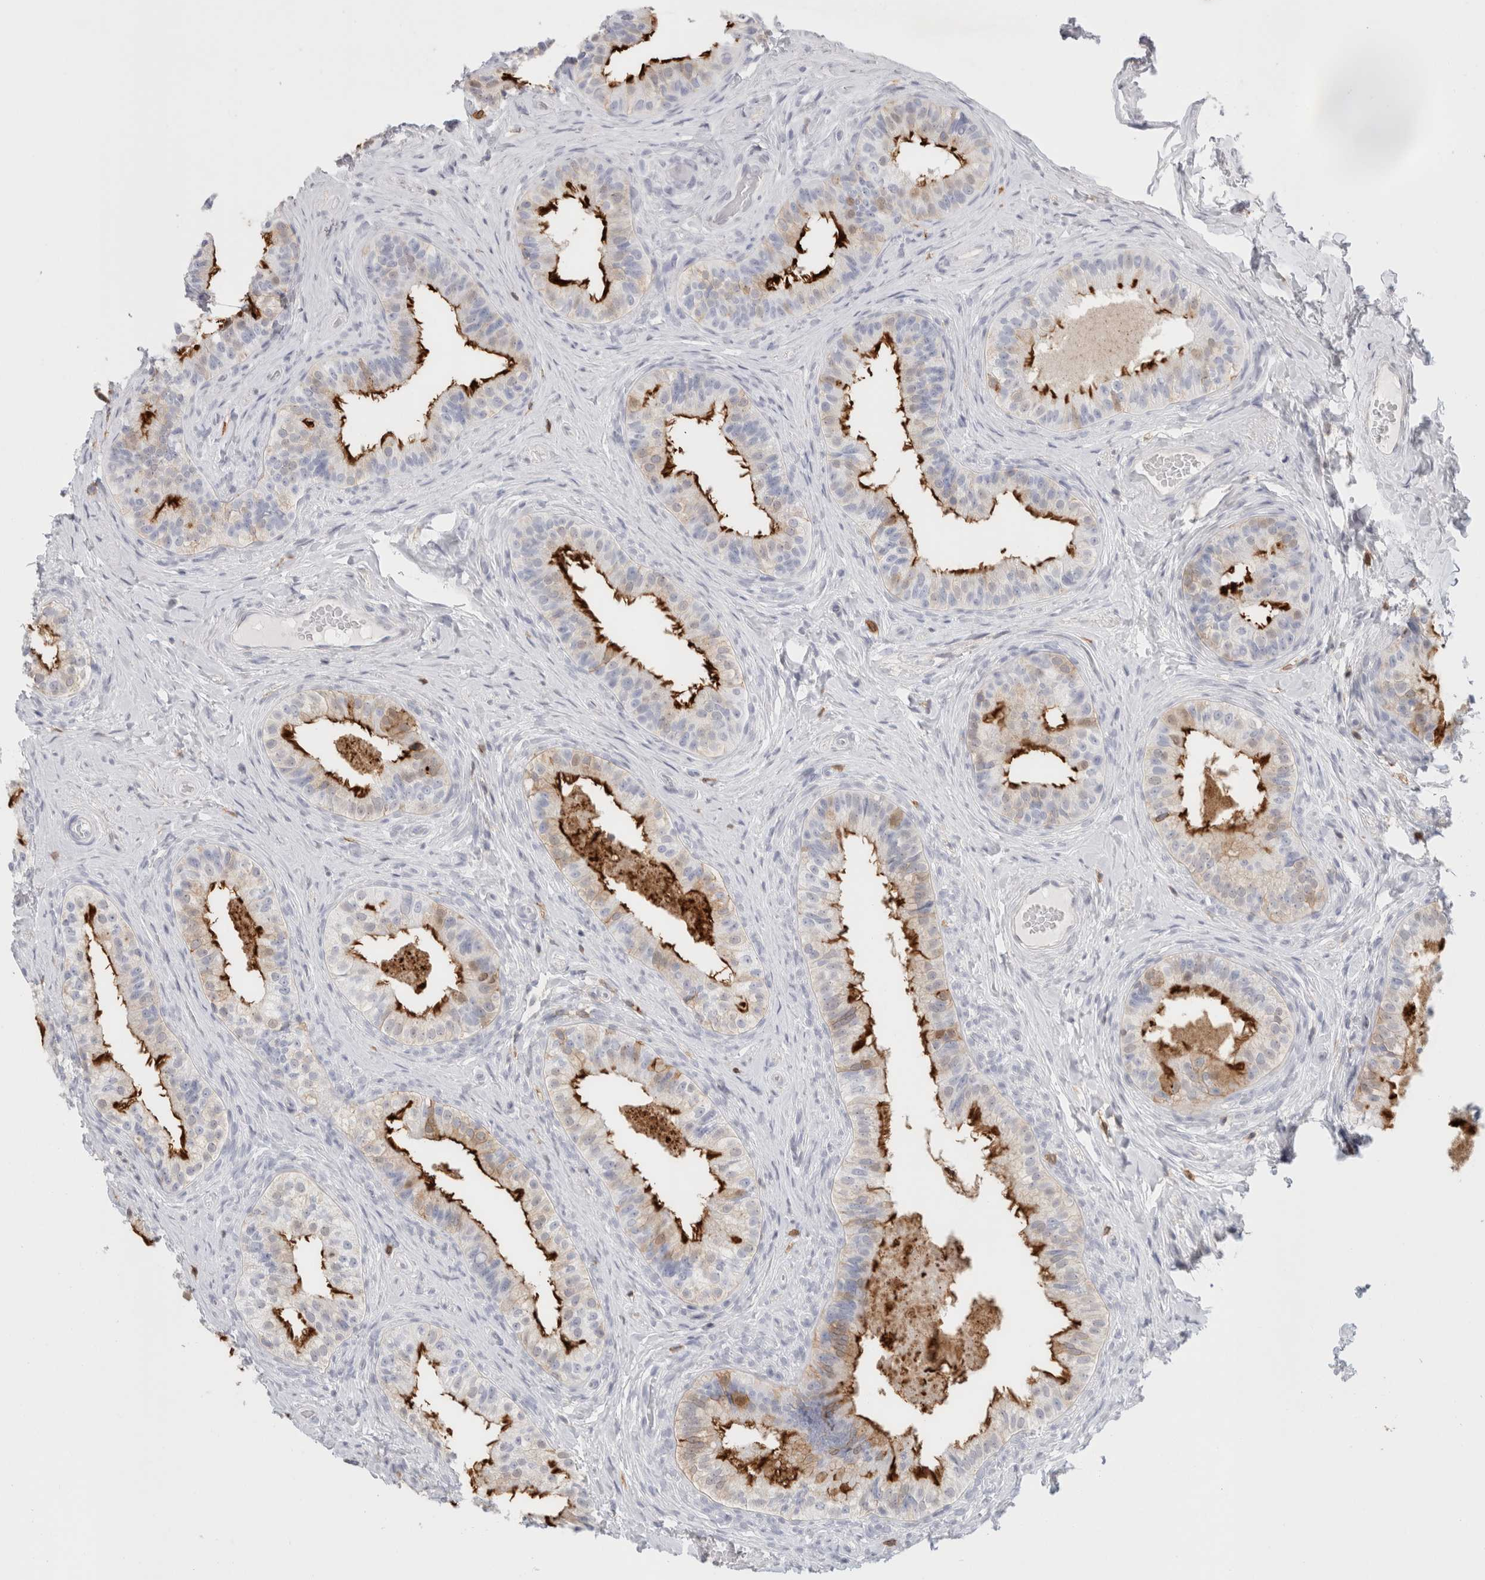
{"staining": {"intensity": "strong", "quantity": "25%-75%", "location": "cytoplasmic/membranous"}, "tissue": "epididymis", "cell_type": "Glandular cells", "image_type": "normal", "snomed": [{"axis": "morphology", "description": "Normal tissue, NOS"}, {"axis": "topography", "description": "Epididymis"}], "caption": "The micrograph reveals immunohistochemical staining of normal epididymis. There is strong cytoplasmic/membranous staining is identified in about 25%-75% of glandular cells.", "gene": "P2RY2", "patient": {"sex": "male", "age": 49}}